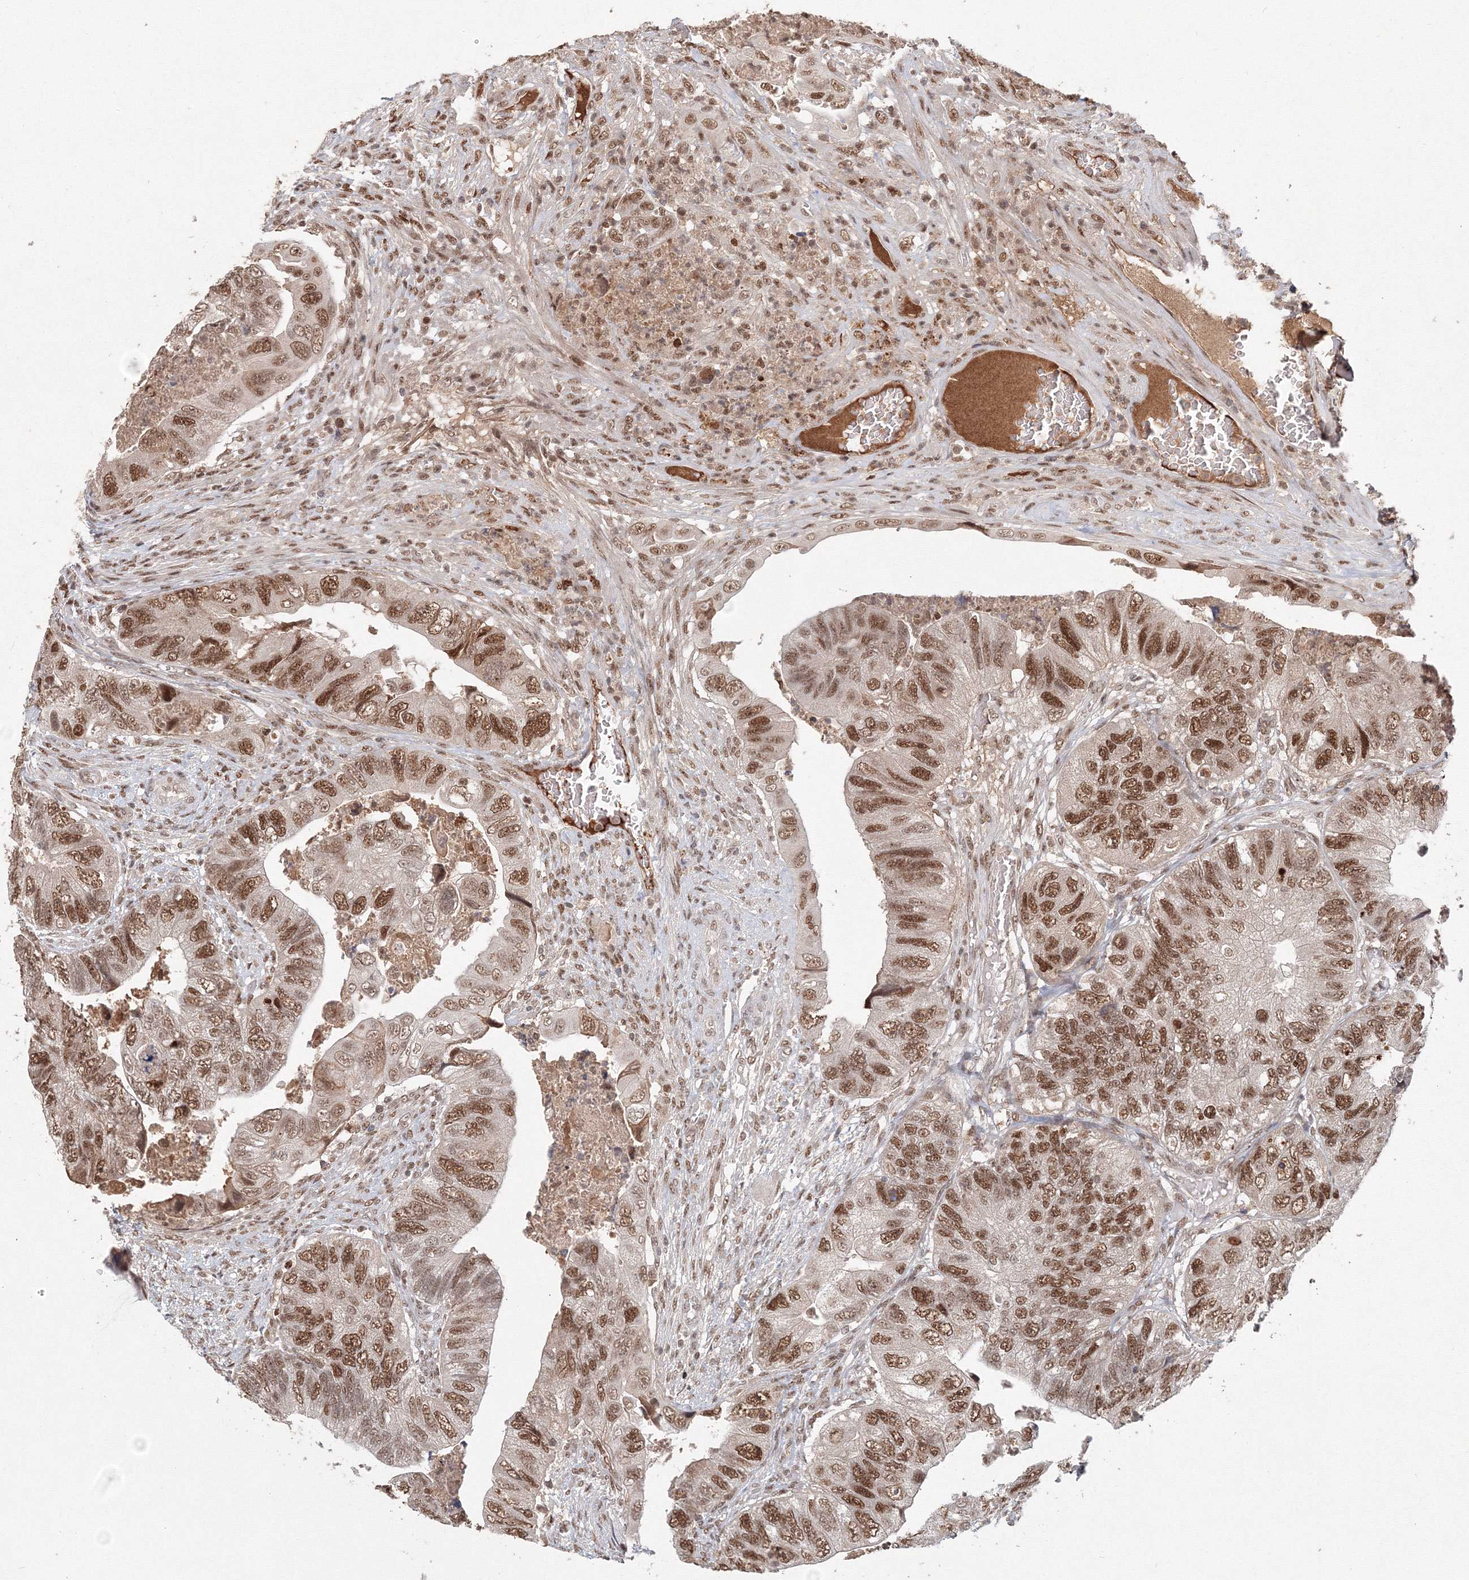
{"staining": {"intensity": "strong", "quantity": ">75%", "location": "nuclear"}, "tissue": "colorectal cancer", "cell_type": "Tumor cells", "image_type": "cancer", "snomed": [{"axis": "morphology", "description": "Adenocarcinoma, NOS"}, {"axis": "topography", "description": "Rectum"}], "caption": "Brown immunohistochemical staining in colorectal cancer (adenocarcinoma) reveals strong nuclear expression in approximately >75% of tumor cells. Nuclei are stained in blue.", "gene": "IWS1", "patient": {"sex": "male", "age": 63}}